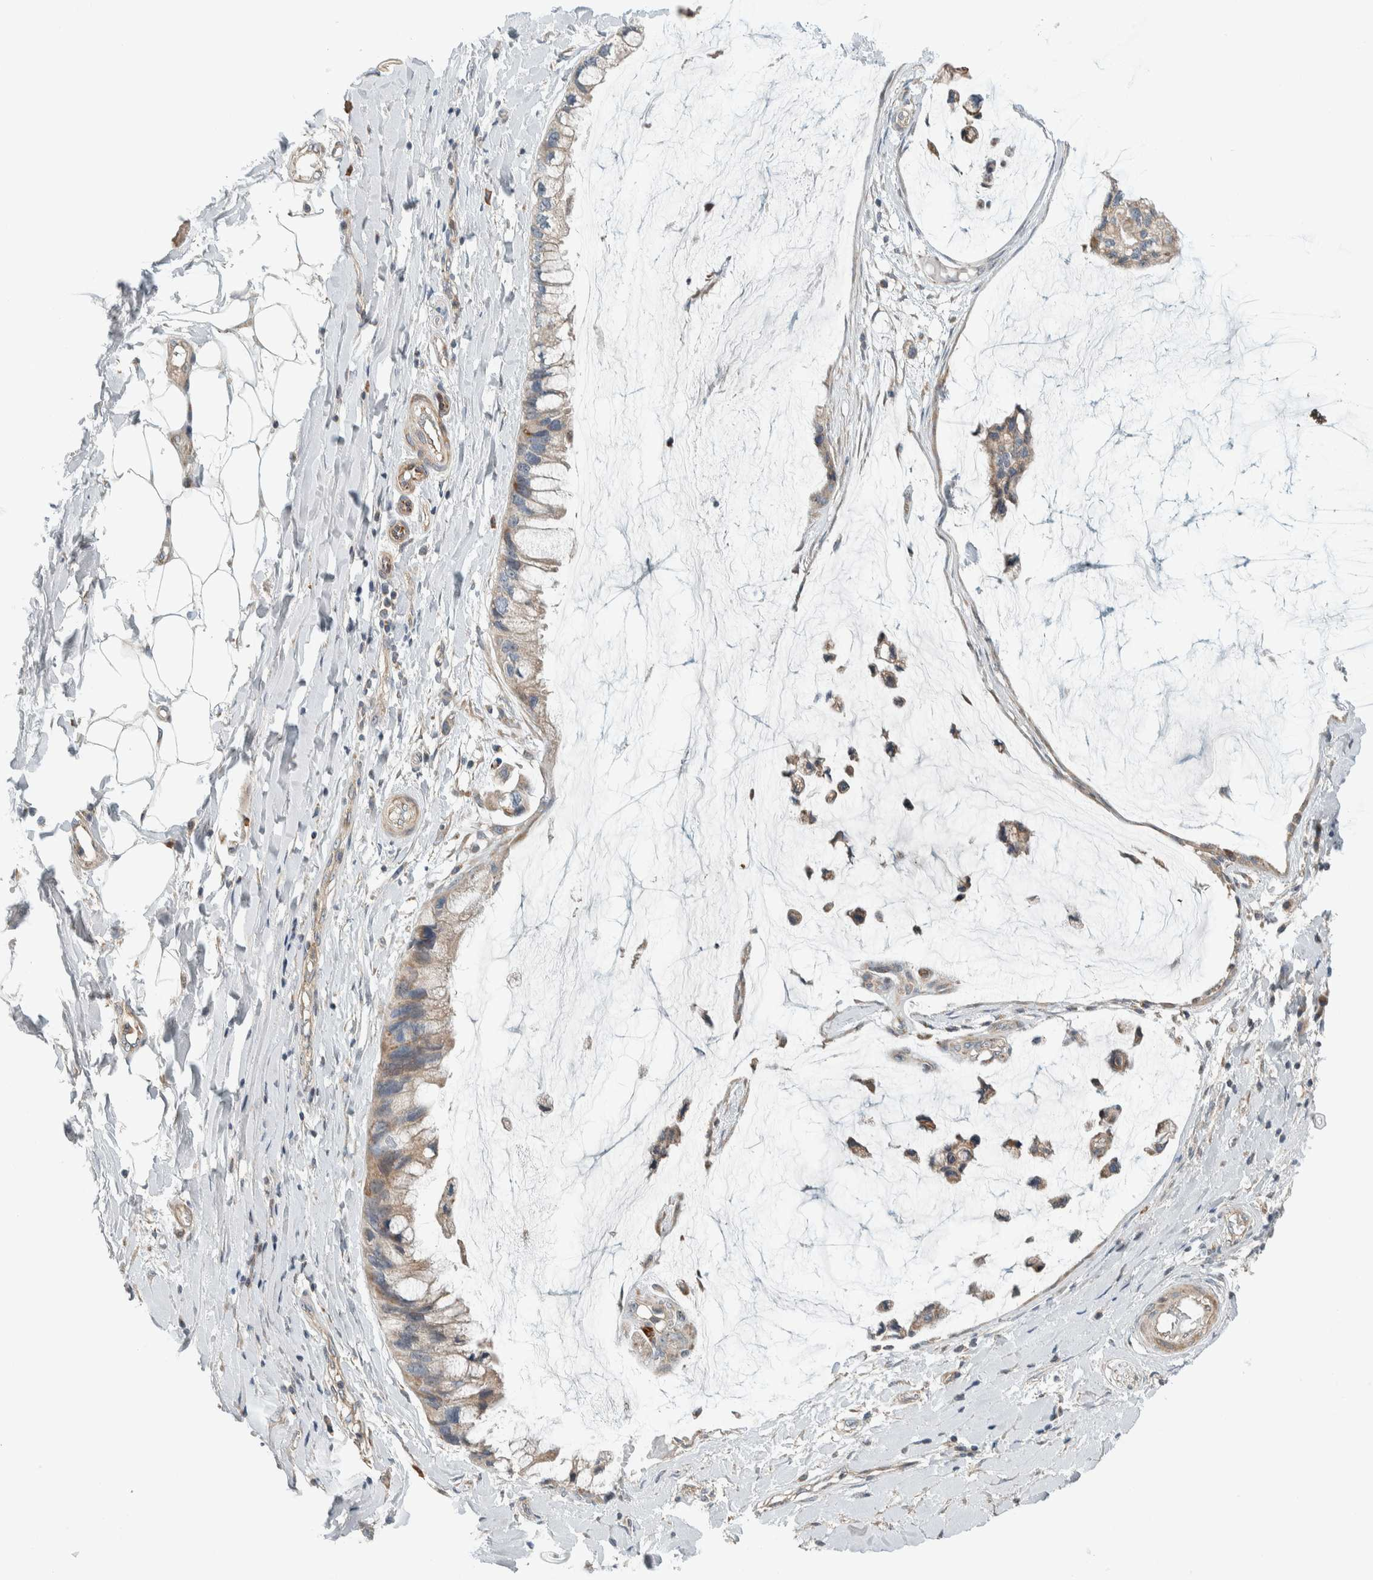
{"staining": {"intensity": "weak", "quantity": ">75%", "location": "cytoplasmic/membranous"}, "tissue": "ovarian cancer", "cell_type": "Tumor cells", "image_type": "cancer", "snomed": [{"axis": "morphology", "description": "Cystadenocarcinoma, mucinous, NOS"}, {"axis": "topography", "description": "Ovary"}], "caption": "Brown immunohistochemical staining in ovarian cancer displays weak cytoplasmic/membranous staining in about >75% of tumor cells. Ihc stains the protein of interest in brown and the nuclei are stained blue.", "gene": "SLFN12L", "patient": {"sex": "female", "age": 39}}